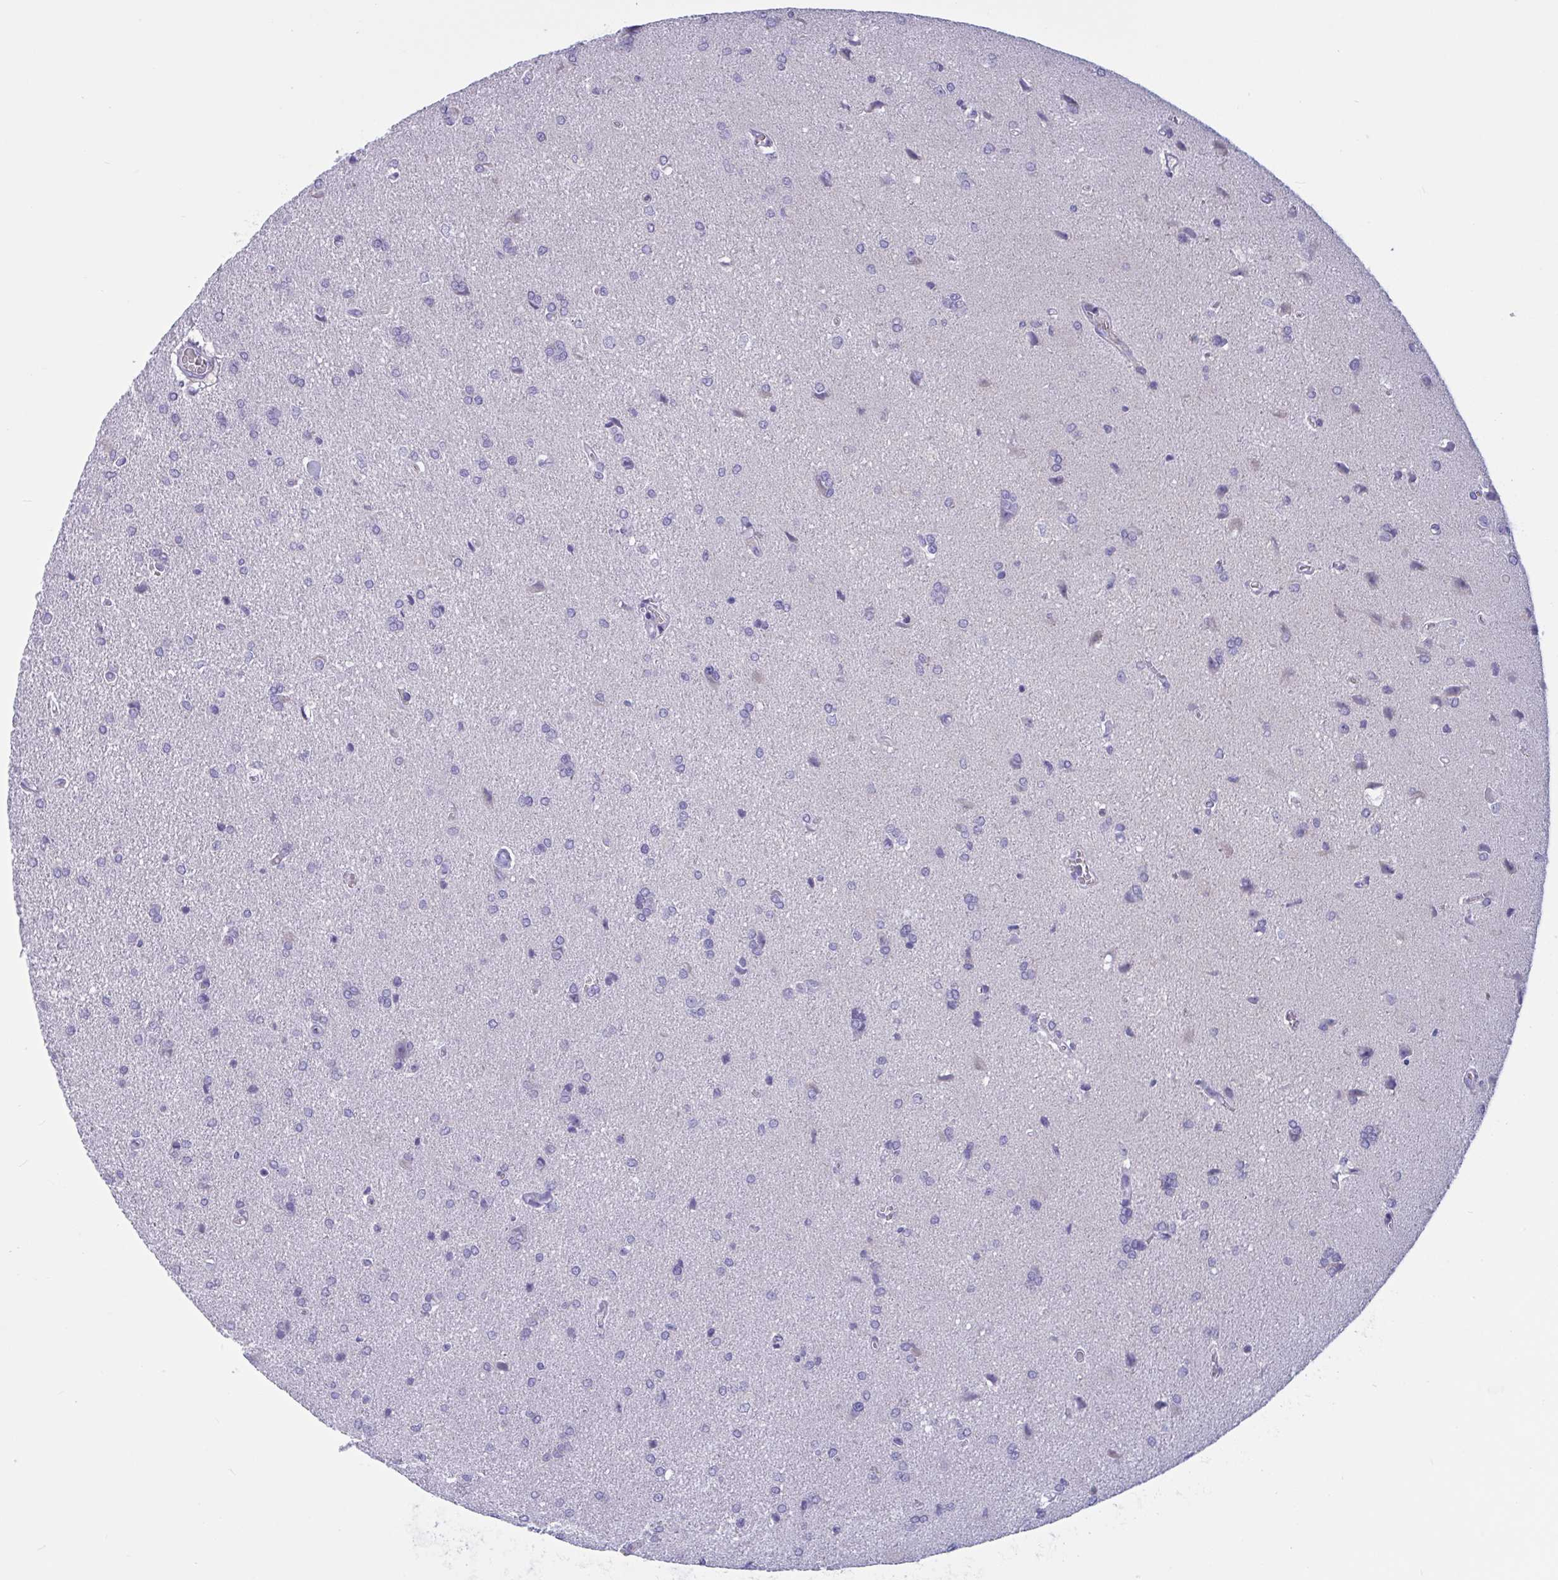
{"staining": {"intensity": "negative", "quantity": "none", "location": "none"}, "tissue": "glioma", "cell_type": "Tumor cells", "image_type": "cancer", "snomed": [{"axis": "morphology", "description": "Glioma, malignant, High grade"}, {"axis": "topography", "description": "Brain"}], "caption": "This is a histopathology image of immunohistochemistry staining of high-grade glioma (malignant), which shows no positivity in tumor cells.", "gene": "OXLD1", "patient": {"sex": "male", "age": 68}}